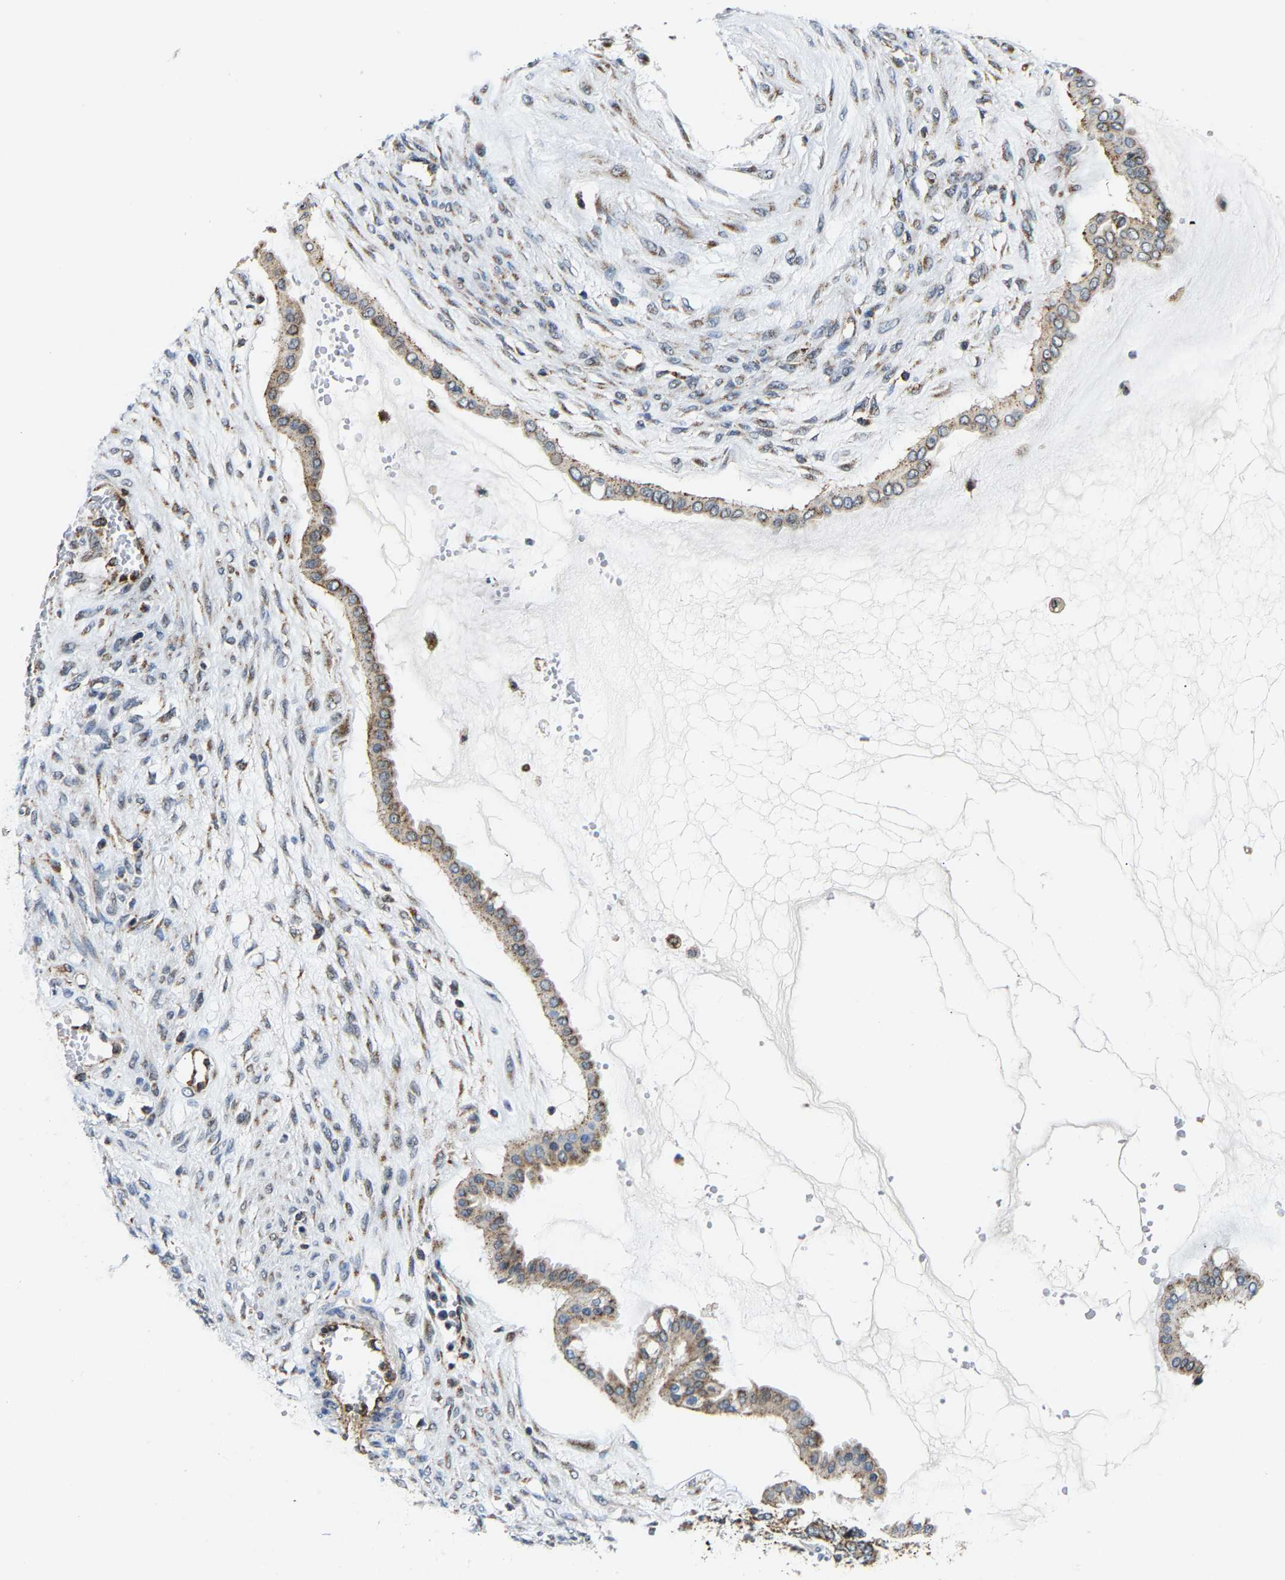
{"staining": {"intensity": "moderate", "quantity": ">75%", "location": "cytoplasmic/membranous"}, "tissue": "ovarian cancer", "cell_type": "Tumor cells", "image_type": "cancer", "snomed": [{"axis": "morphology", "description": "Cystadenocarcinoma, mucinous, NOS"}, {"axis": "topography", "description": "Ovary"}], "caption": "This is an image of IHC staining of mucinous cystadenocarcinoma (ovarian), which shows moderate expression in the cytoplasmic/membranous of tumor cells.", "gene": "GIMAP7", "patient": {"sex": "female", "age": 73}}